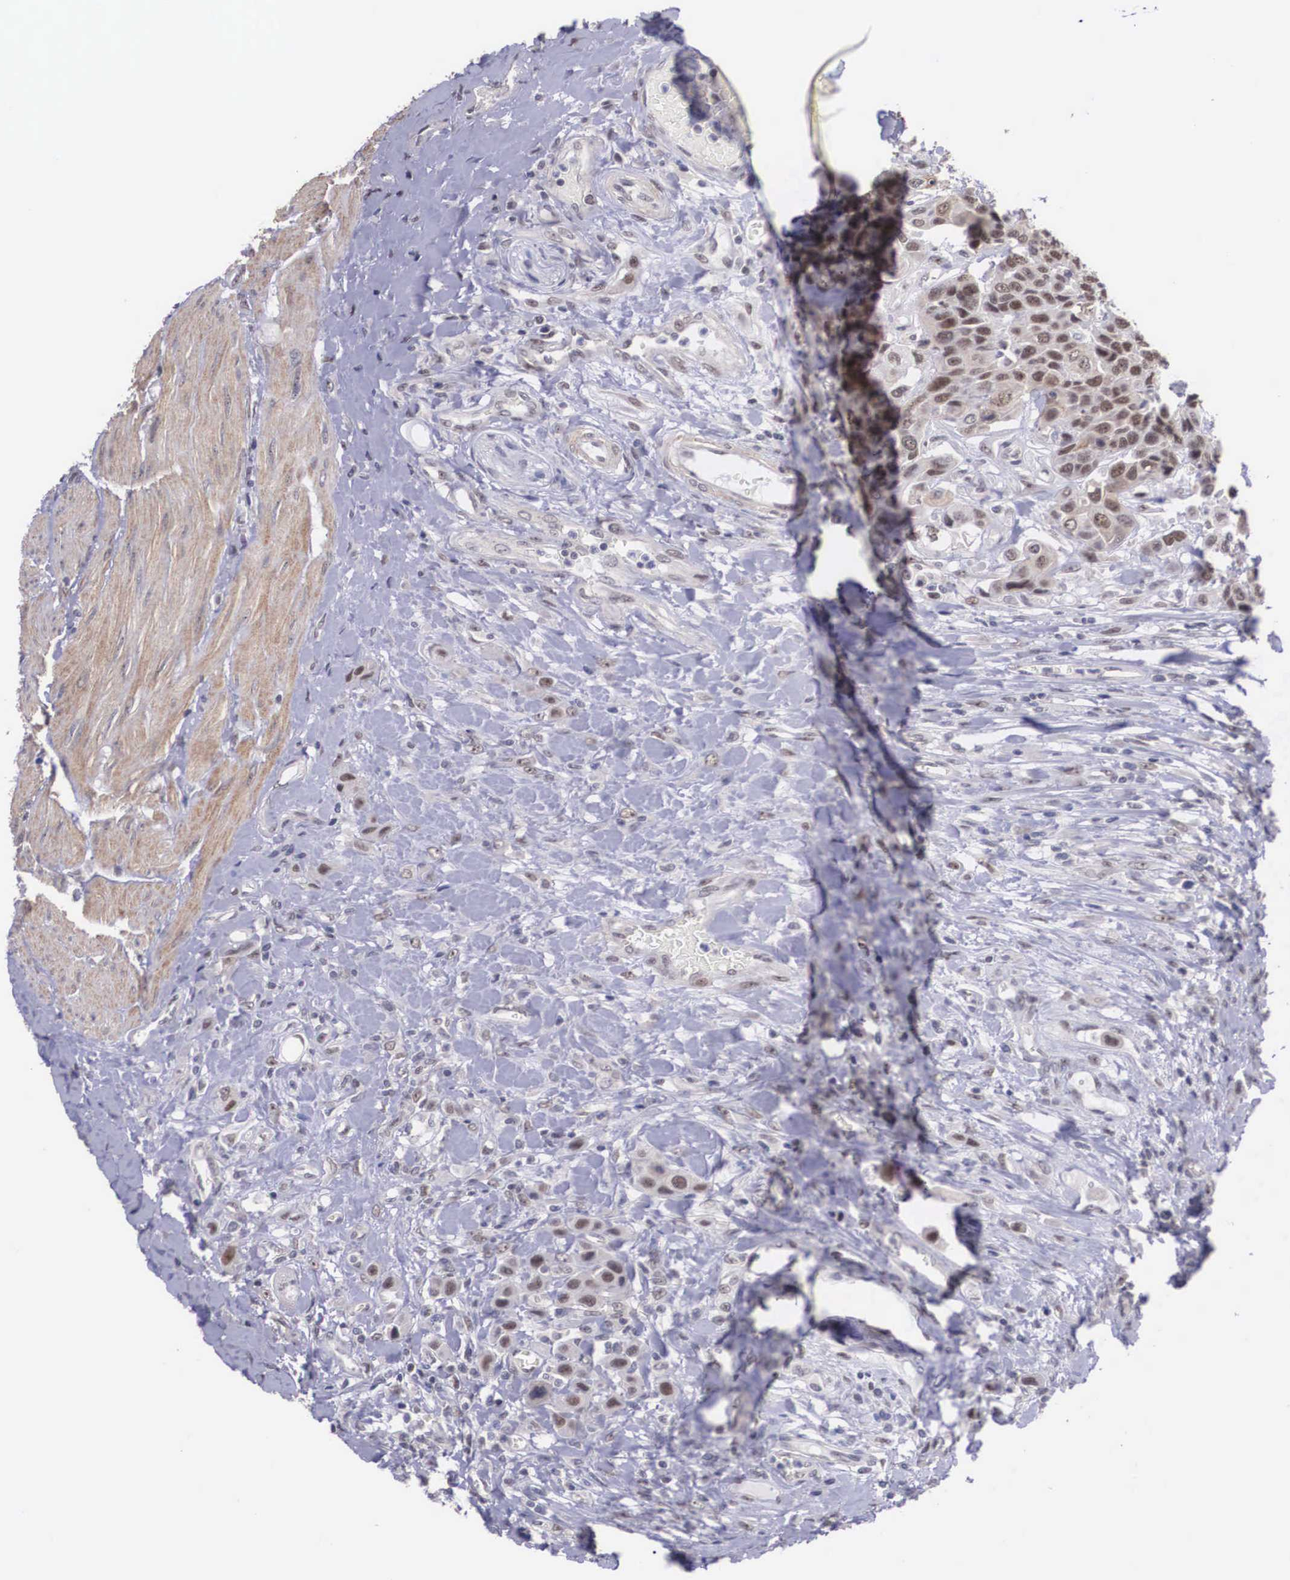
{"staining": {"intensity": "moderate", "quantity": ">75%", "location": "nuclear"}, "tissue": "urothelial cancer", "cell_type": "Tumor cells", "image_type": "cancer", "snomed": [{"axis": "morphology", "description": "Urothelial carcinoma, High grade"}, {"axis": "topography", "description": "Urinary bladder"}], "caption": "Protein staining by immunohistochemistry (IHC) reveals moderate nuclear positivity in approximately >75% of tumor cells in urothelial cancer.", "gene": "ZNF275", "patient": {"sex": "male", "age": 50}}